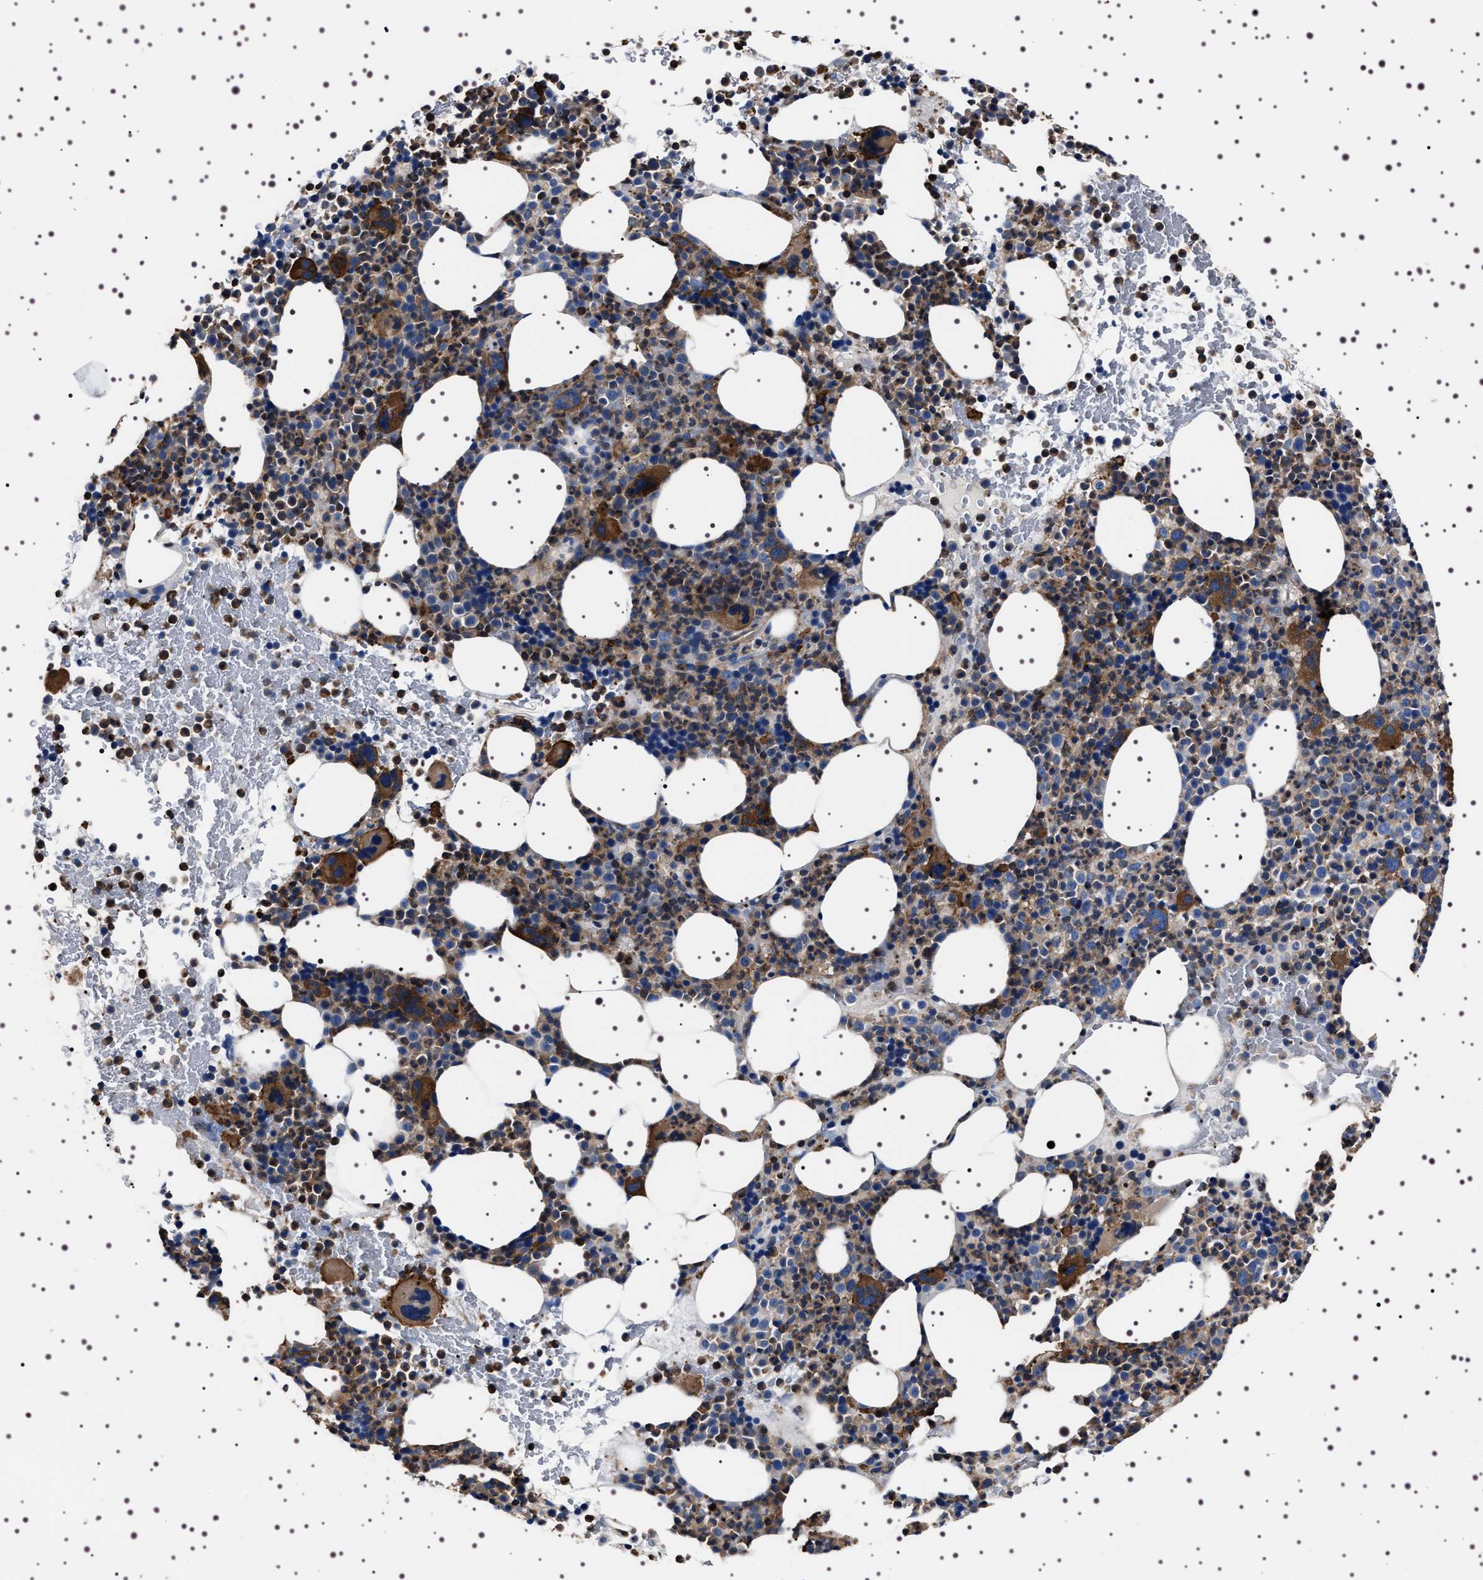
{"staining": {"intensity": "moderate", "quantity": "<25%", "location": "cytoplasmic/membranous"}, "tissue": "bone marrow", "cell_type": "Hematopoietic cells", "image_type": "normal", "snomed": [{"axis": "morphology", "description": "Normal tissue, NOS"}, {"axis": "morphology", "description": "Inflammation, NOS"}, {"axis": "topography", "description": "Bone marrow"}], "caption": "This micrograph shows immunohistochemistry (IHC) staining of unremarkable bone marrow, with low moderate cytoplasmic/membranous positivity in approximately <25% of hematopoietic cells.", "gene": "WDR1", "patient": {"sex": "male", "age": 73}}